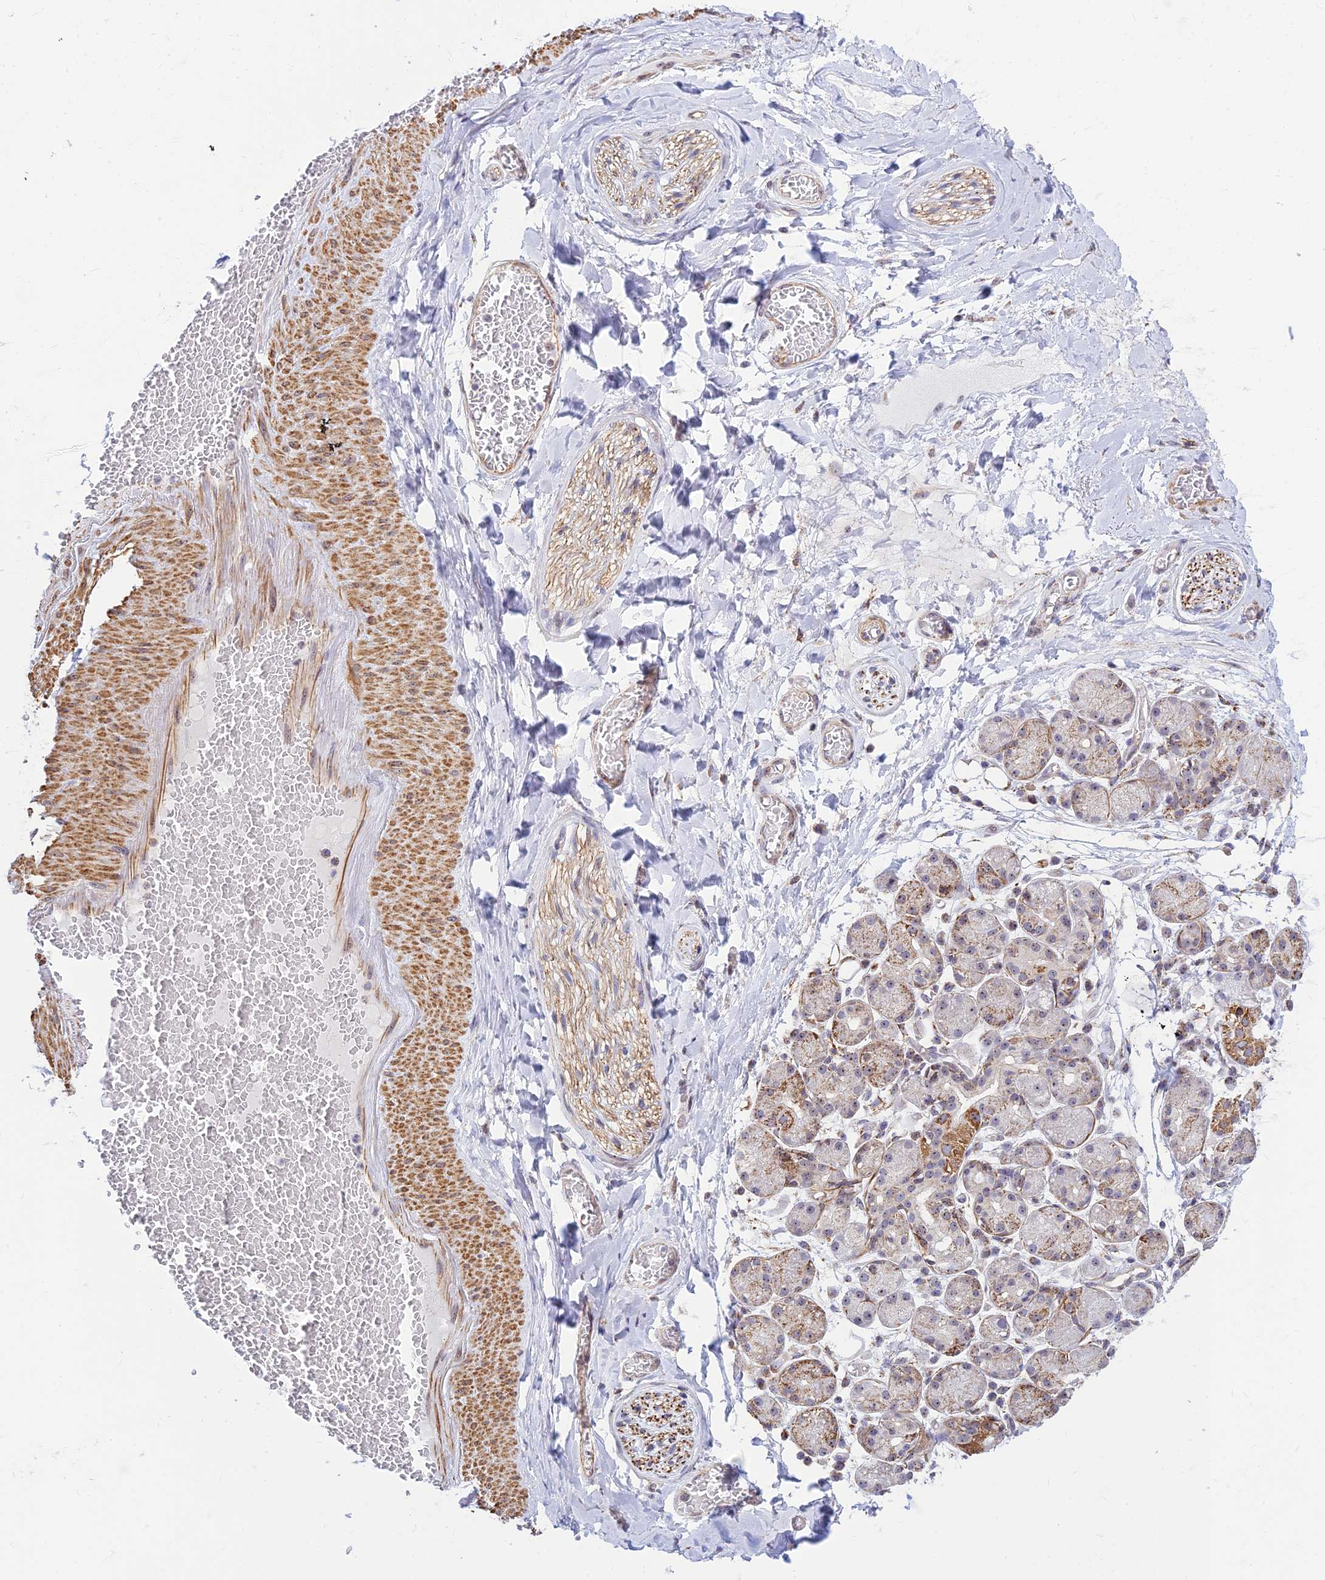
{"staining": {"intensity": "negative", "quantity": "none", "location": "none"}, "tissue": "adipose tissue", "cell_type": "Adipocytes", "image_type": "normal", "snomed": [{"axis": "morphology", "description": "Normal tissue, NOS"}, {"axis": "topography", "description": "Salivary gland"}, {"axis": "topography", "description": "Peripheral nerve tissue"}], "caption": "High power microscopy histopathology image of an immunohistochemistry (IHC) micrograph of normal adipose tissue, revealing no significant expression in adipocytes.", "gene": "POLR1G", "patient": {"sex": "male", "age": 62}}